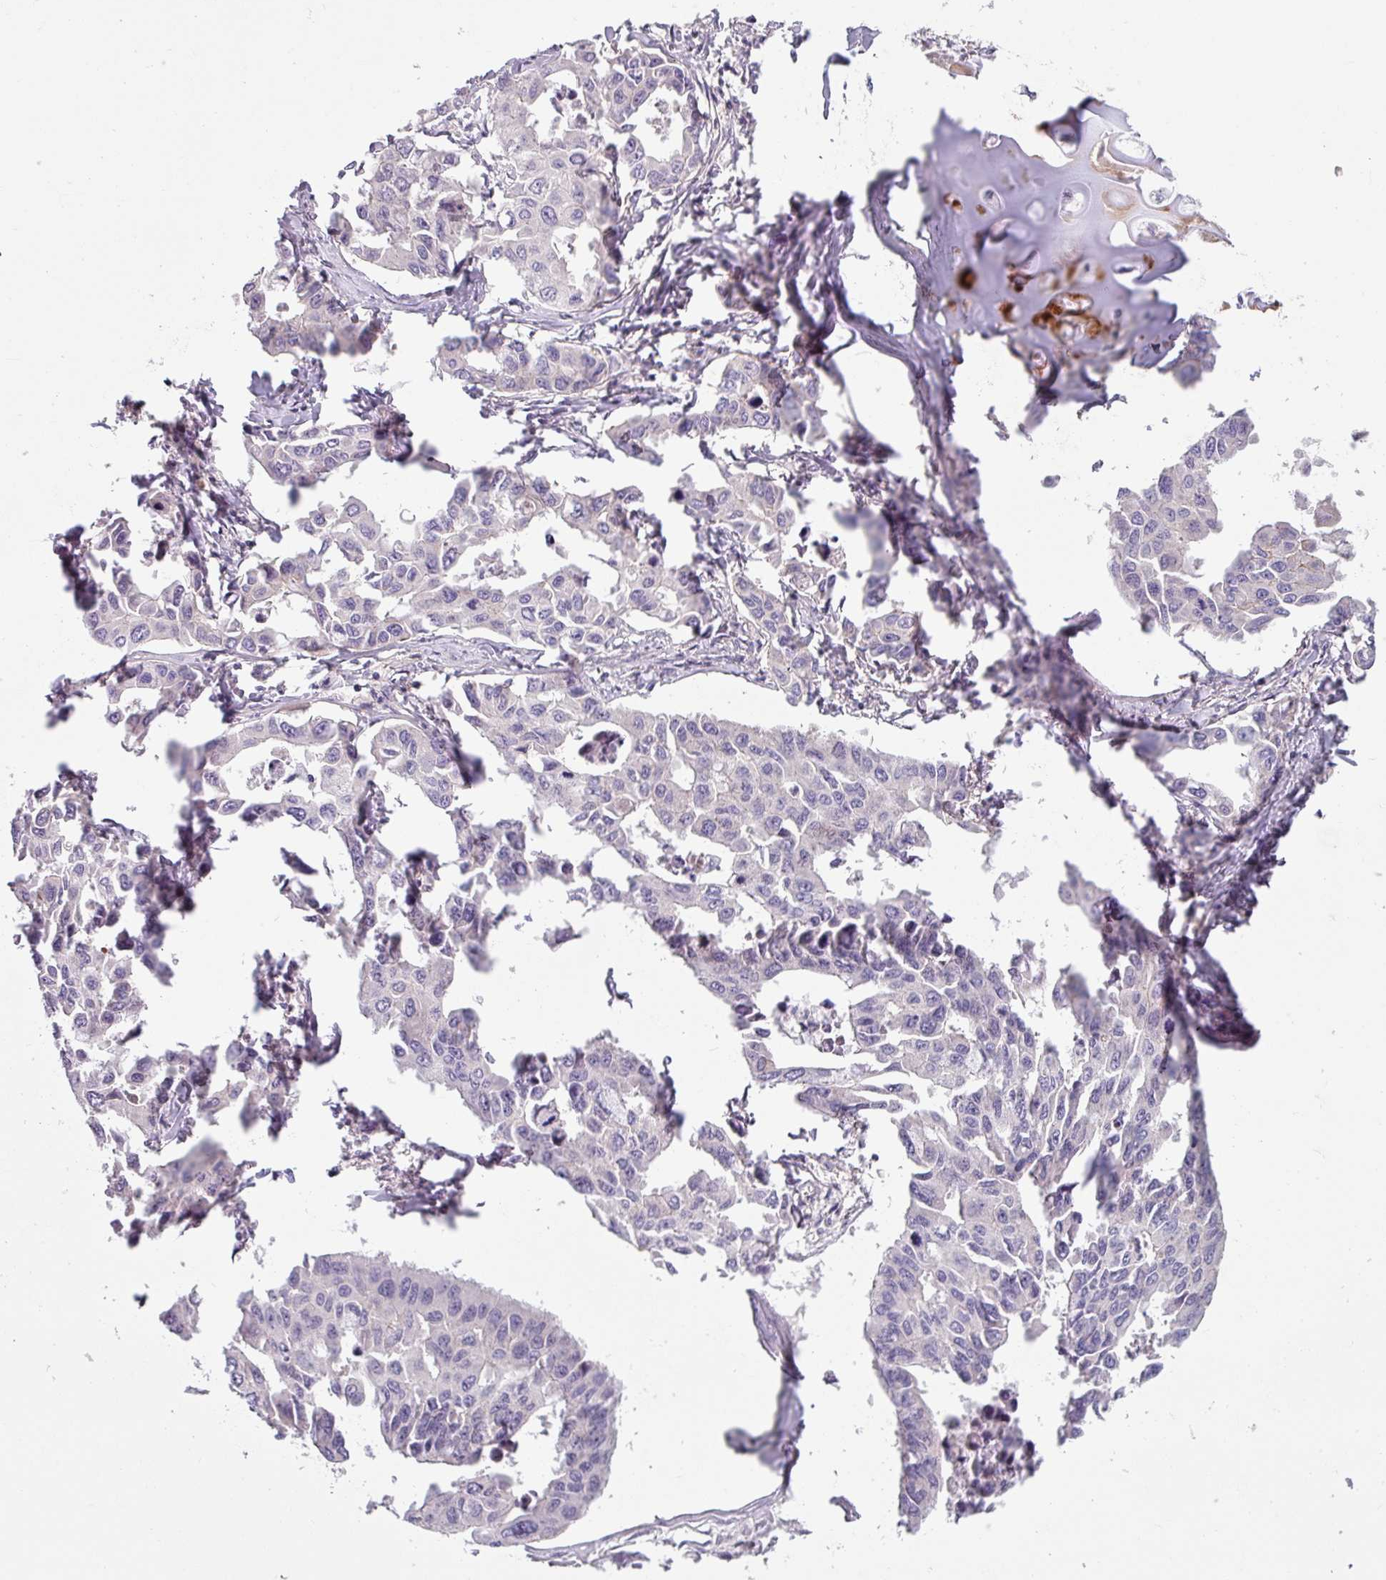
{"staining": {"intensity": "negative", "quantity": "none", "location": "none"}, "tissue": "lung cancer", "cell_type": "Tumor cells", "image_type": "cancer", "snomed": [{"axis": "morphology", "description": "Adenocarcinoma, NOS"}, {"axis": "topography", "description": "Lung"}], "caption": "Protein analysis of lung adenocarcinoma shows no significant staining in tumor cells.", "gene": "TMEM132A", "patient": {"sex": "male", "age": 64}}